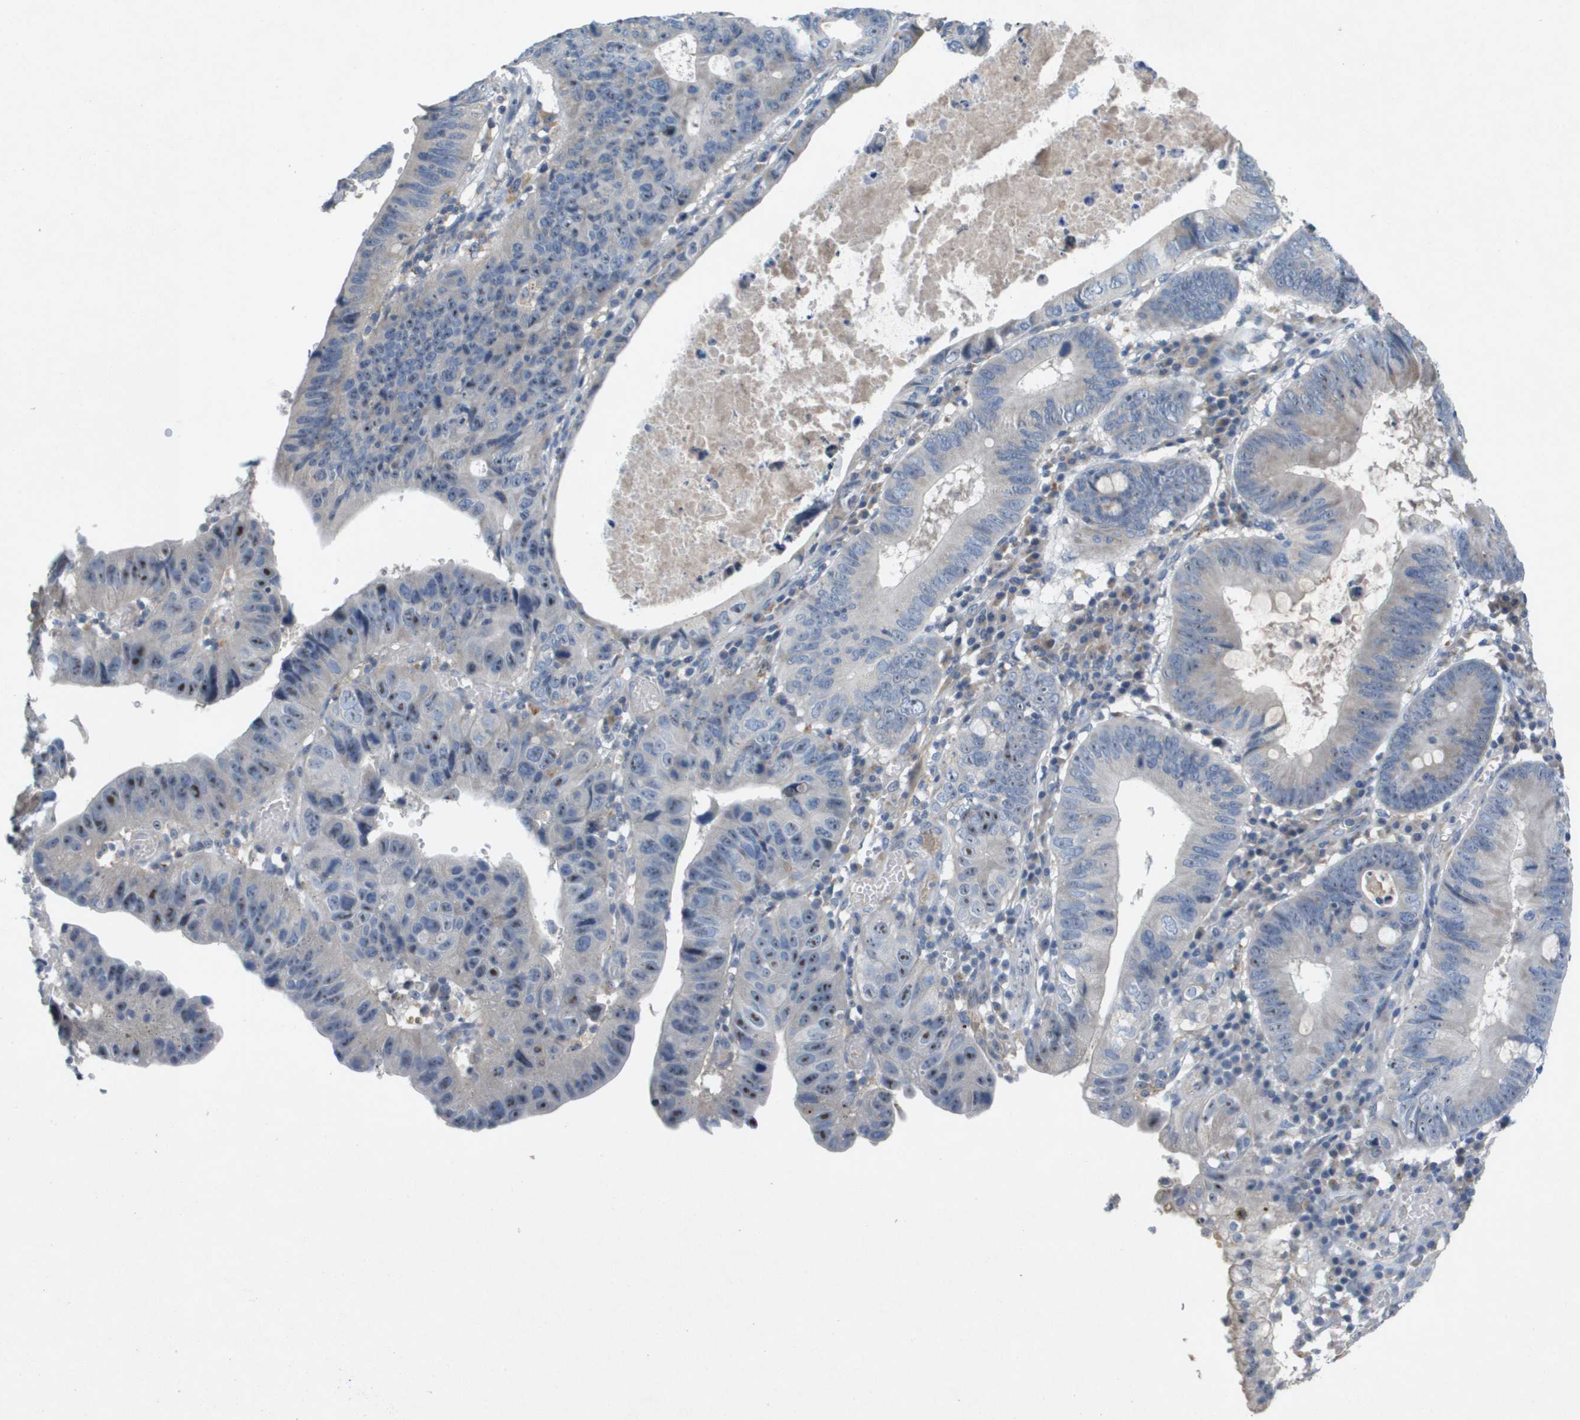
{"staining": {"intensity": "negative", "quantity": "none", "location": "none"}, "tissue": "stomach cancer", "cell_type": "Tumor cells", "image_type": "cancer", "snomed": [{"axis": "morphology", "description": "Adenocarcinoma, NOS"}, {"axis": "topography", "description": "Stomach"}], "caption": "An immunohistochemistry micrograph of stomach adenocarcinoma is shown. There is no staining in tumor cells of stomach adenocarcinoma.", "gene": "B3GNT5", "patient": {"sex": "male", "age": 59}}